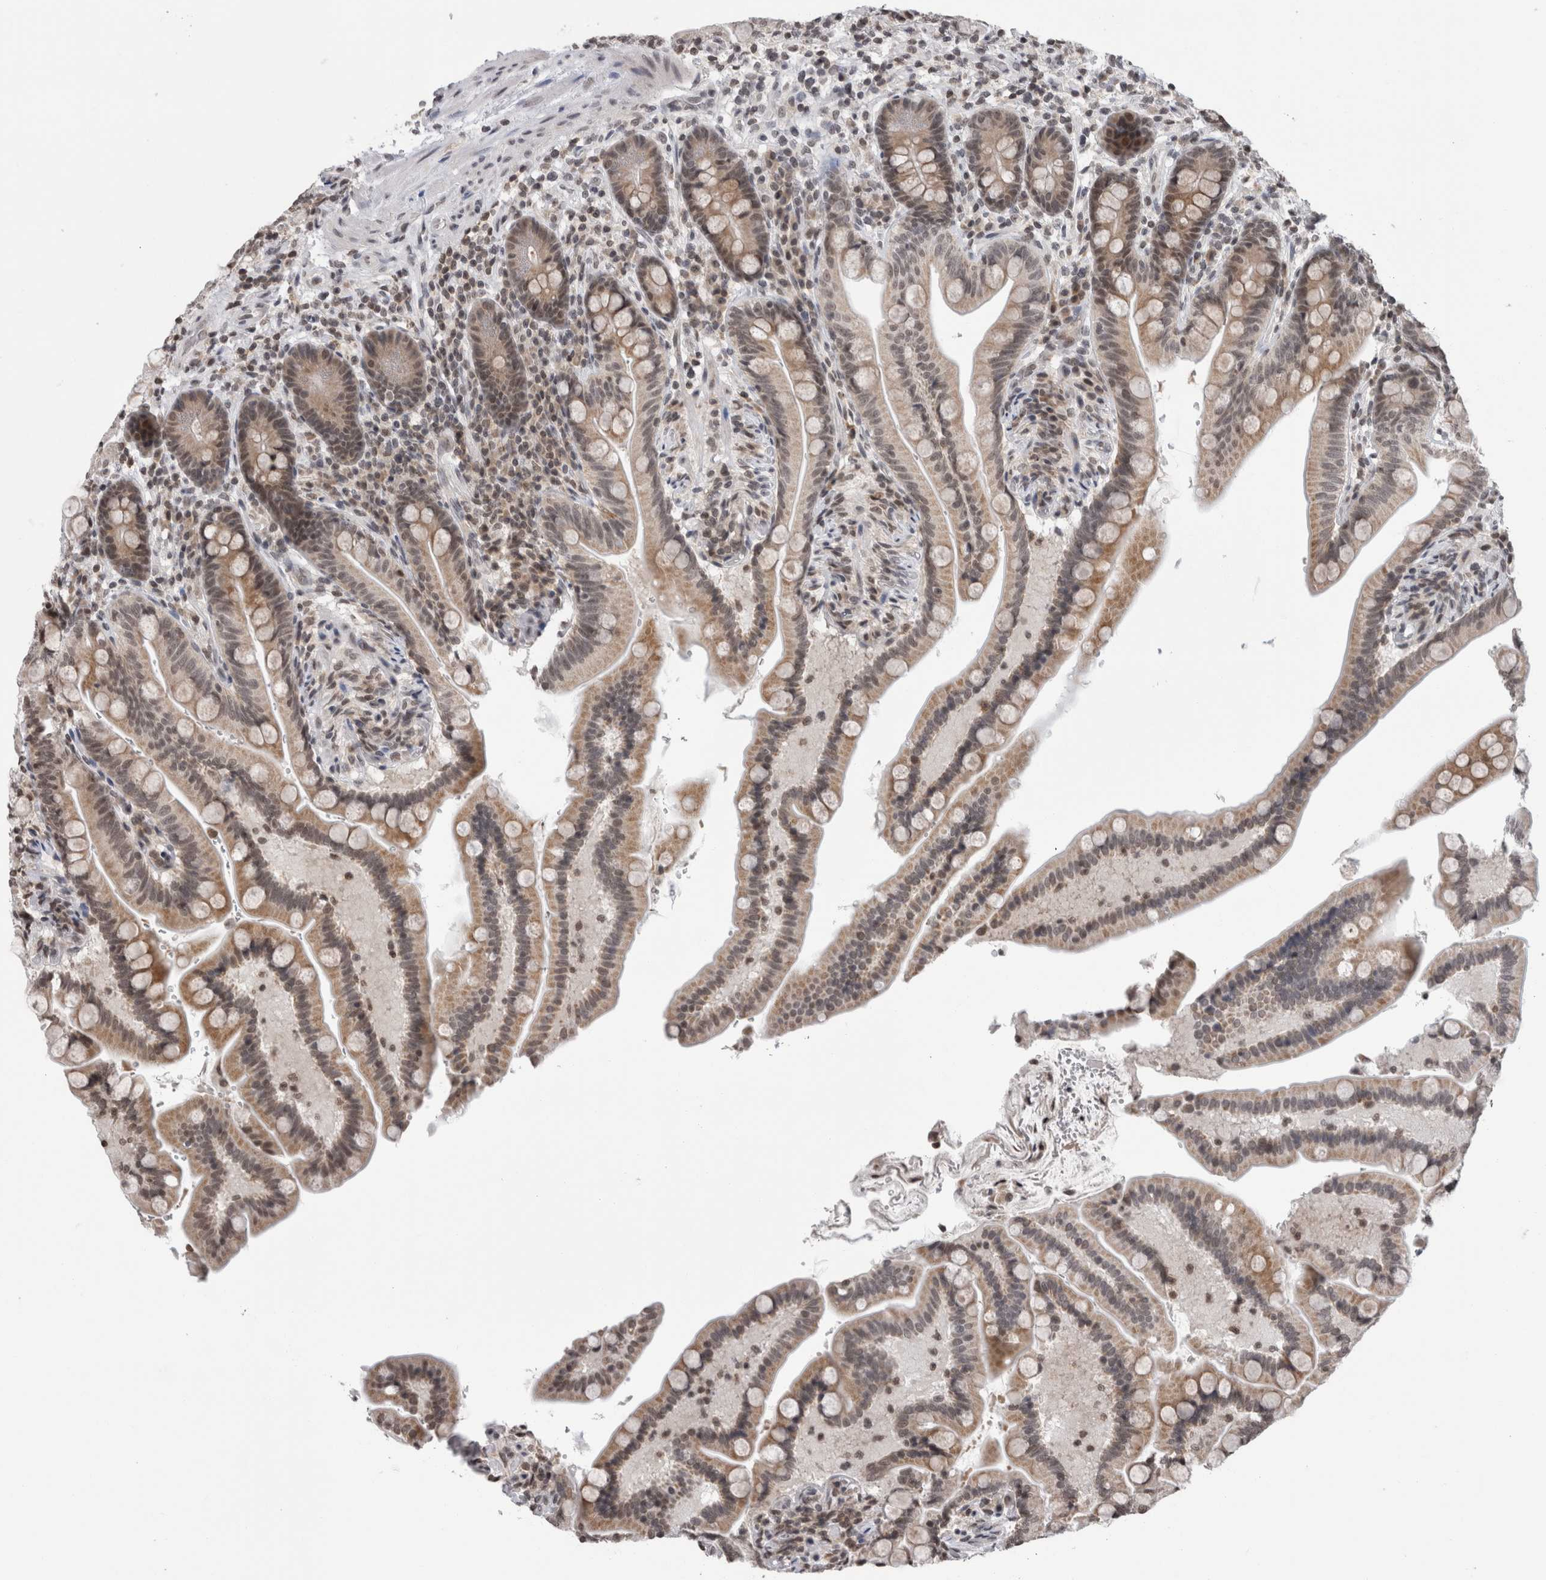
{"staining": {"intensity": "moderate", "quantity": "25%-75%", "location": "nuclear"}, "tissue": "colon", "cell_type": "Endothelial cells", "image_type": "normal", "snomed": [{"axis": "morphology", "description": "Normal tissue, NOS"}, {"axis": "topography", "description": "Smooth muscle"}, {"axis": "topography", "description": "Colon"}], "caption": "Brown immunohistochemical staining in benign human colon reveals moderate nuclear staining in about 25%-75% of endothelial cells. Using DAB (3,3'-diaminobenzidine) (brown) and hematoxylin (blue) stains, captured at high magnification using brightfield microscopy.", "gene": "ZBTB11", "patient": {"sex": "male", "age": 73}}